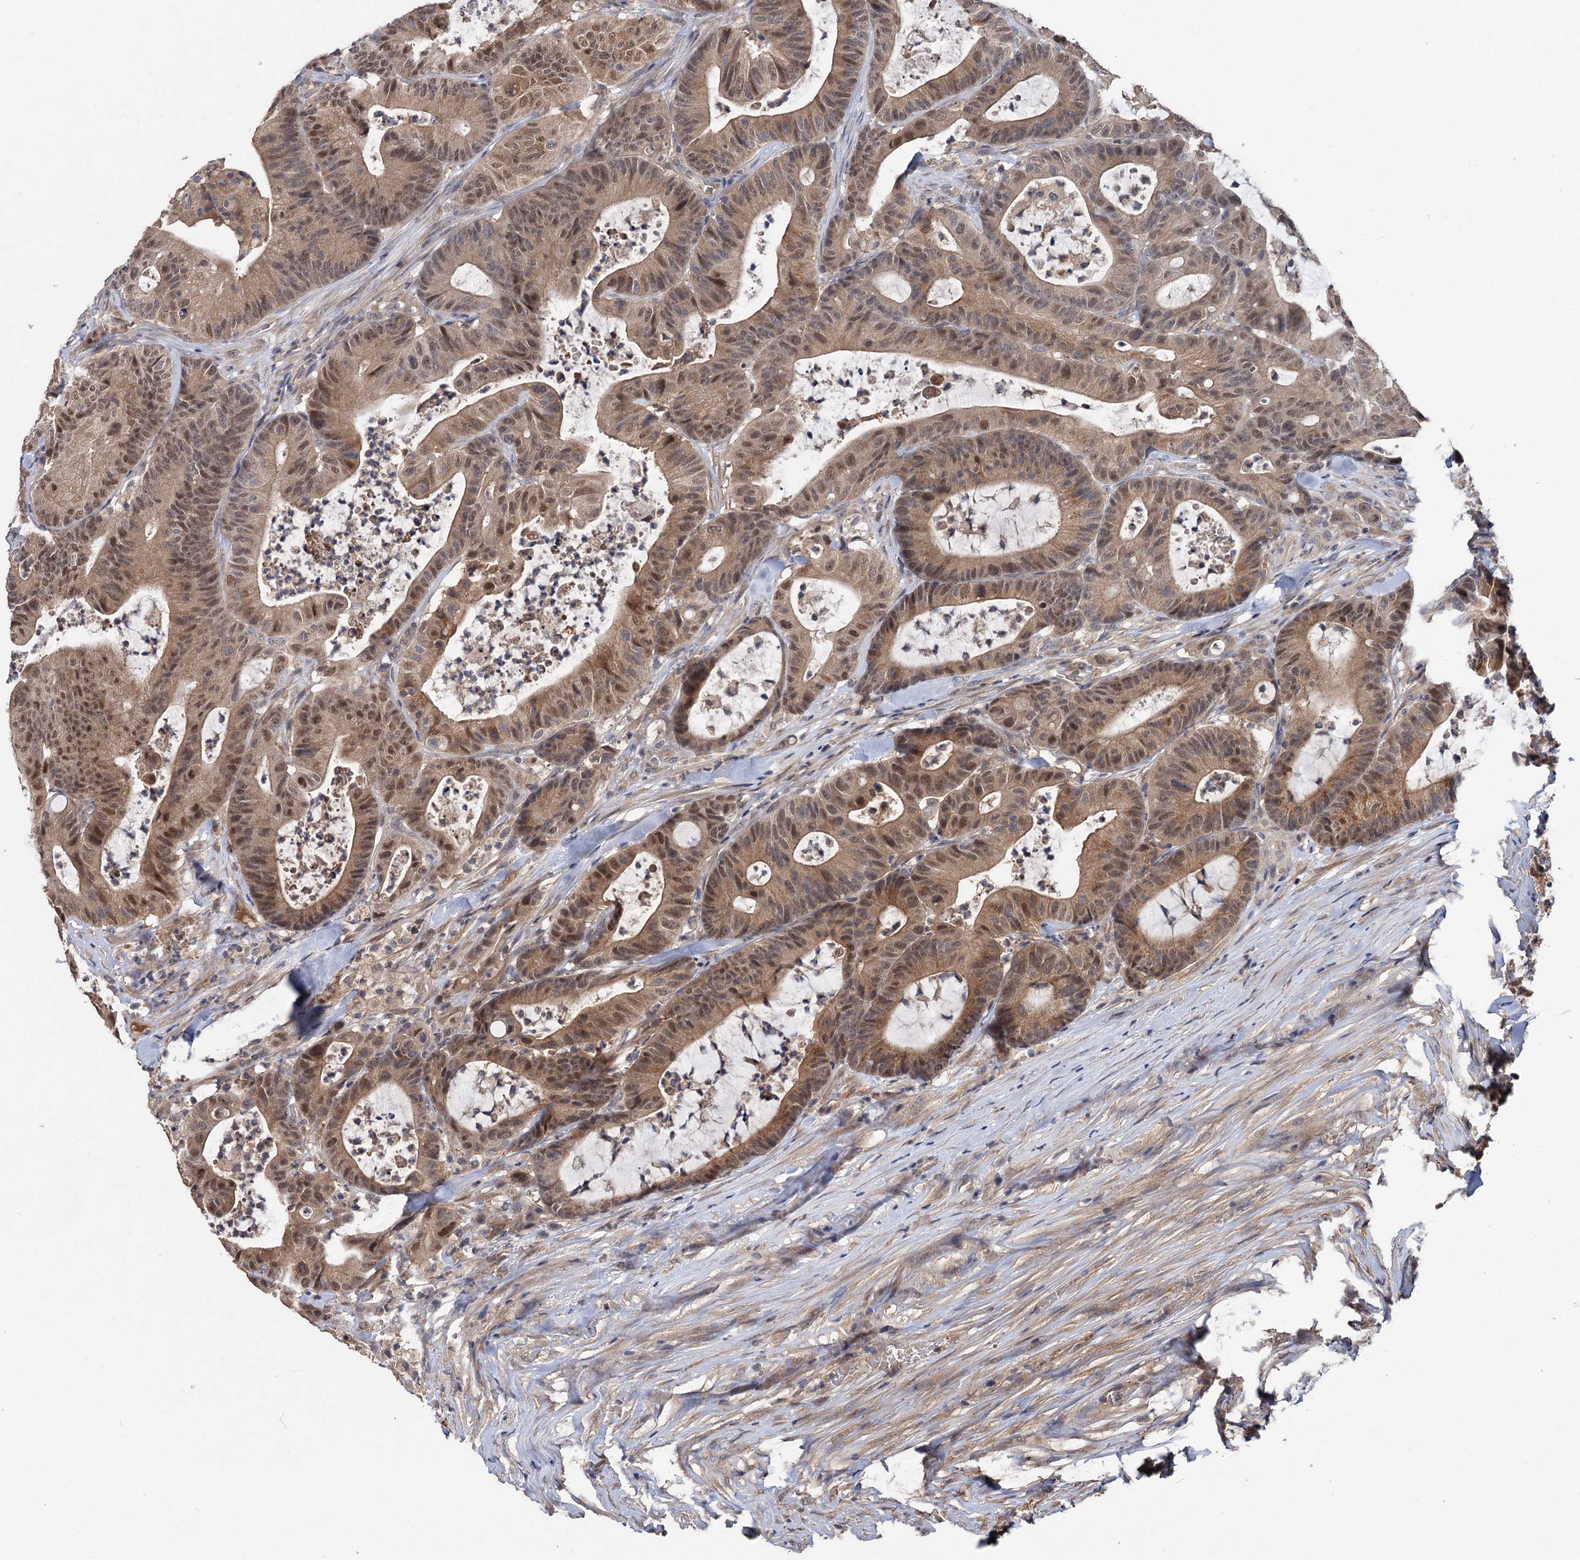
{"staining": {"intensity": "moderate", "quantity": ">75%", "location": "cytoplasmic/membranous,nuclear"}, "tissue": "colorectal cancer", "cell_type": "Tumor cells", "image_type": "cancer", "snomed": [{"axis": "morphology", "description": "Adenocarcinoma, NOS"}, {"axis": "topography", "description": "Colon"}], "caption": "Tumor cells reveal moderate cytoplasmic/membranous and nuclear staining in approximately >75% of cells in colorectal cancer (adenocarcinoma). (DAB IHC, brown staining for protein, blue staining for nuclei).", "gene": "NUDCD2", "patient": {"sex": "female", "age": 84}}